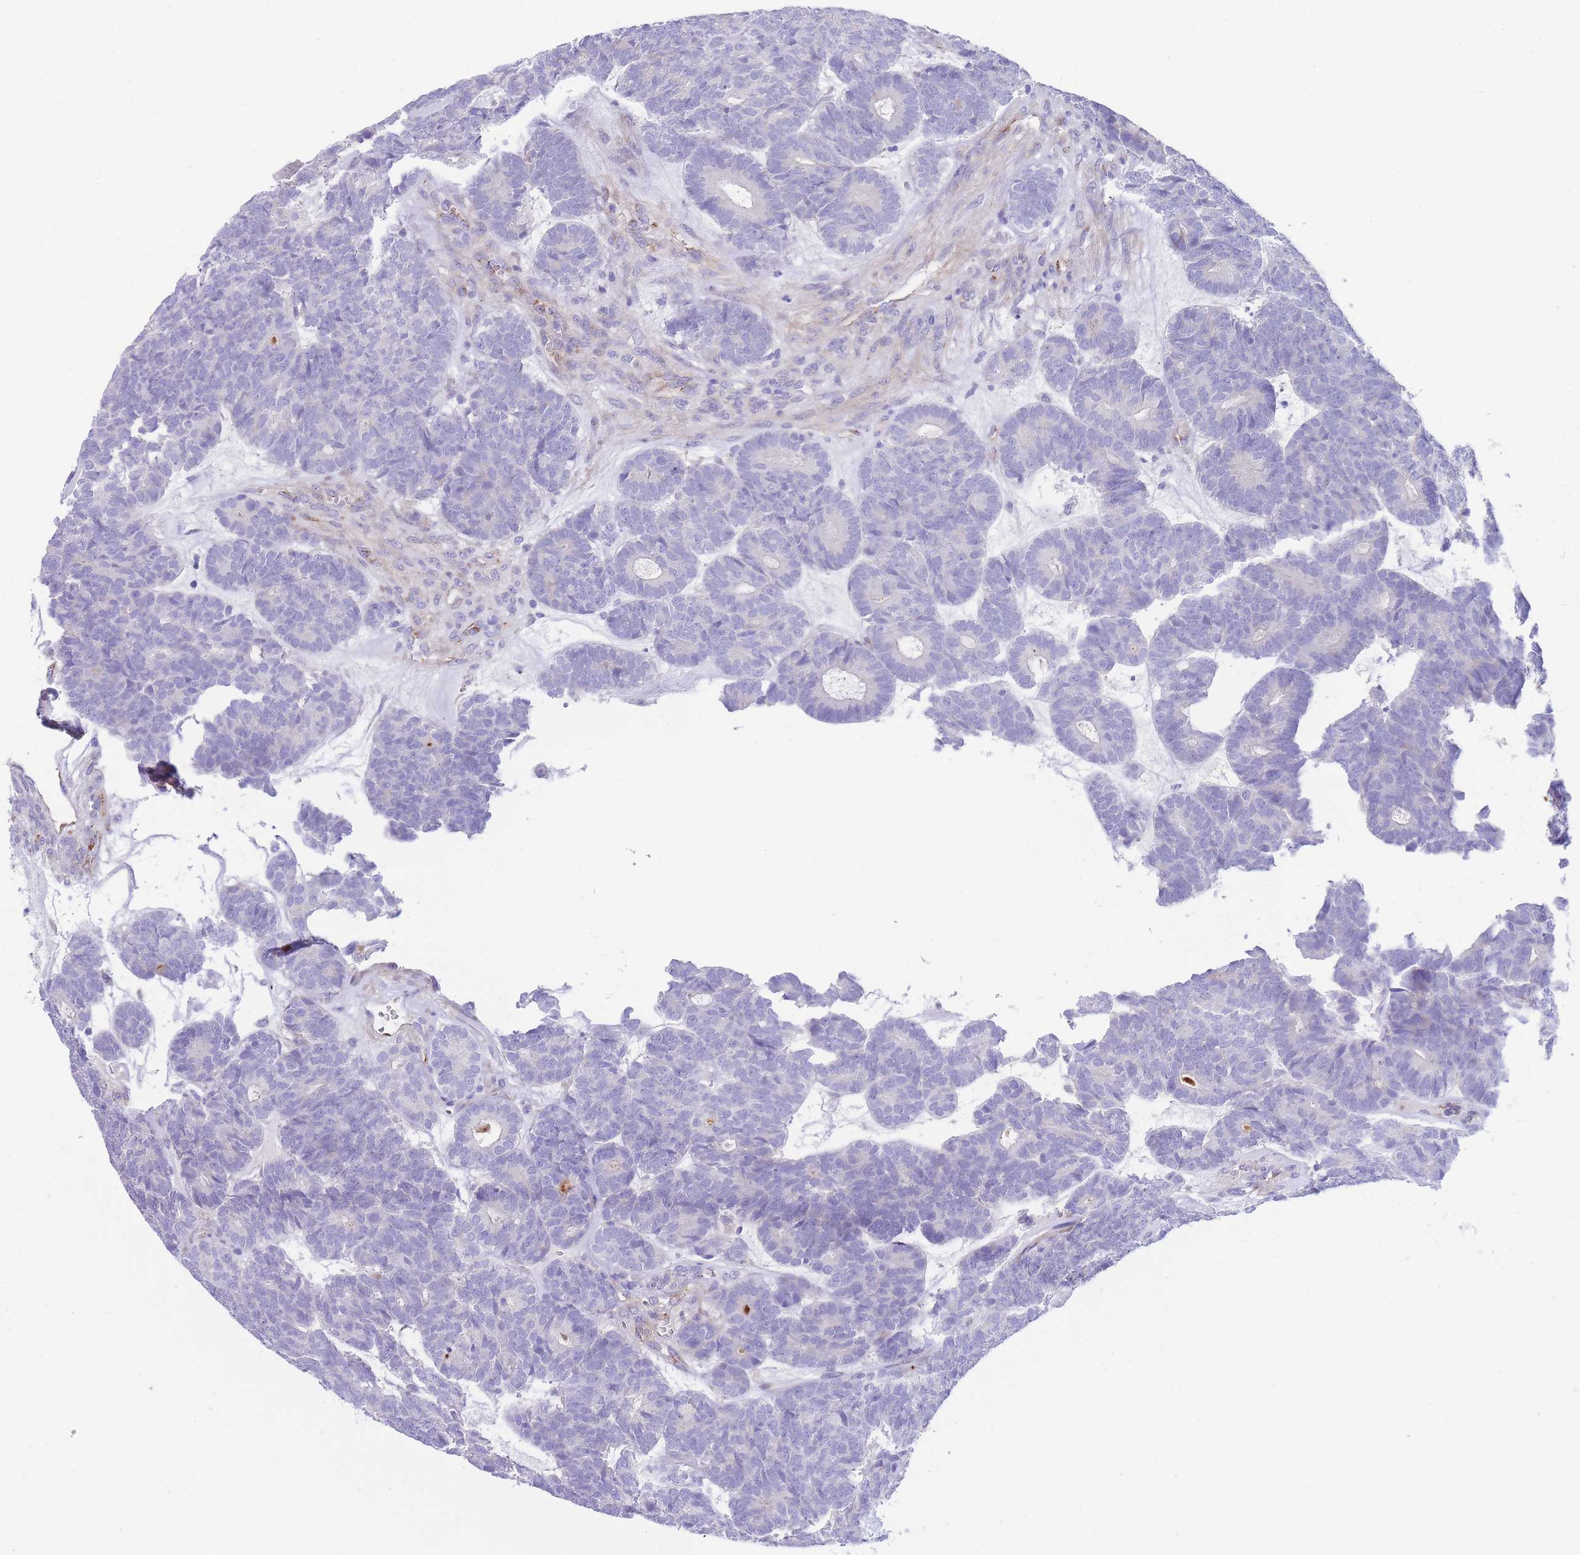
{"staining": {"intensity": "negative", "quantity": "none", "location": "none"}, "tissue": "head and neck cancer", "cell_type": "Tumor cells", "image_type": "cancer", "snomed": [{"axis": "morphology", "description": "Adenocarcinoma, NOS"}, {"axis": "topography", "description": "Head-Neck"}], "caption": "Immunohistochemistry of human head and neck cancer shows no positivity in tumor cells.", "gene": "DET1", "patient": {"sex": "female", "age": 81}}